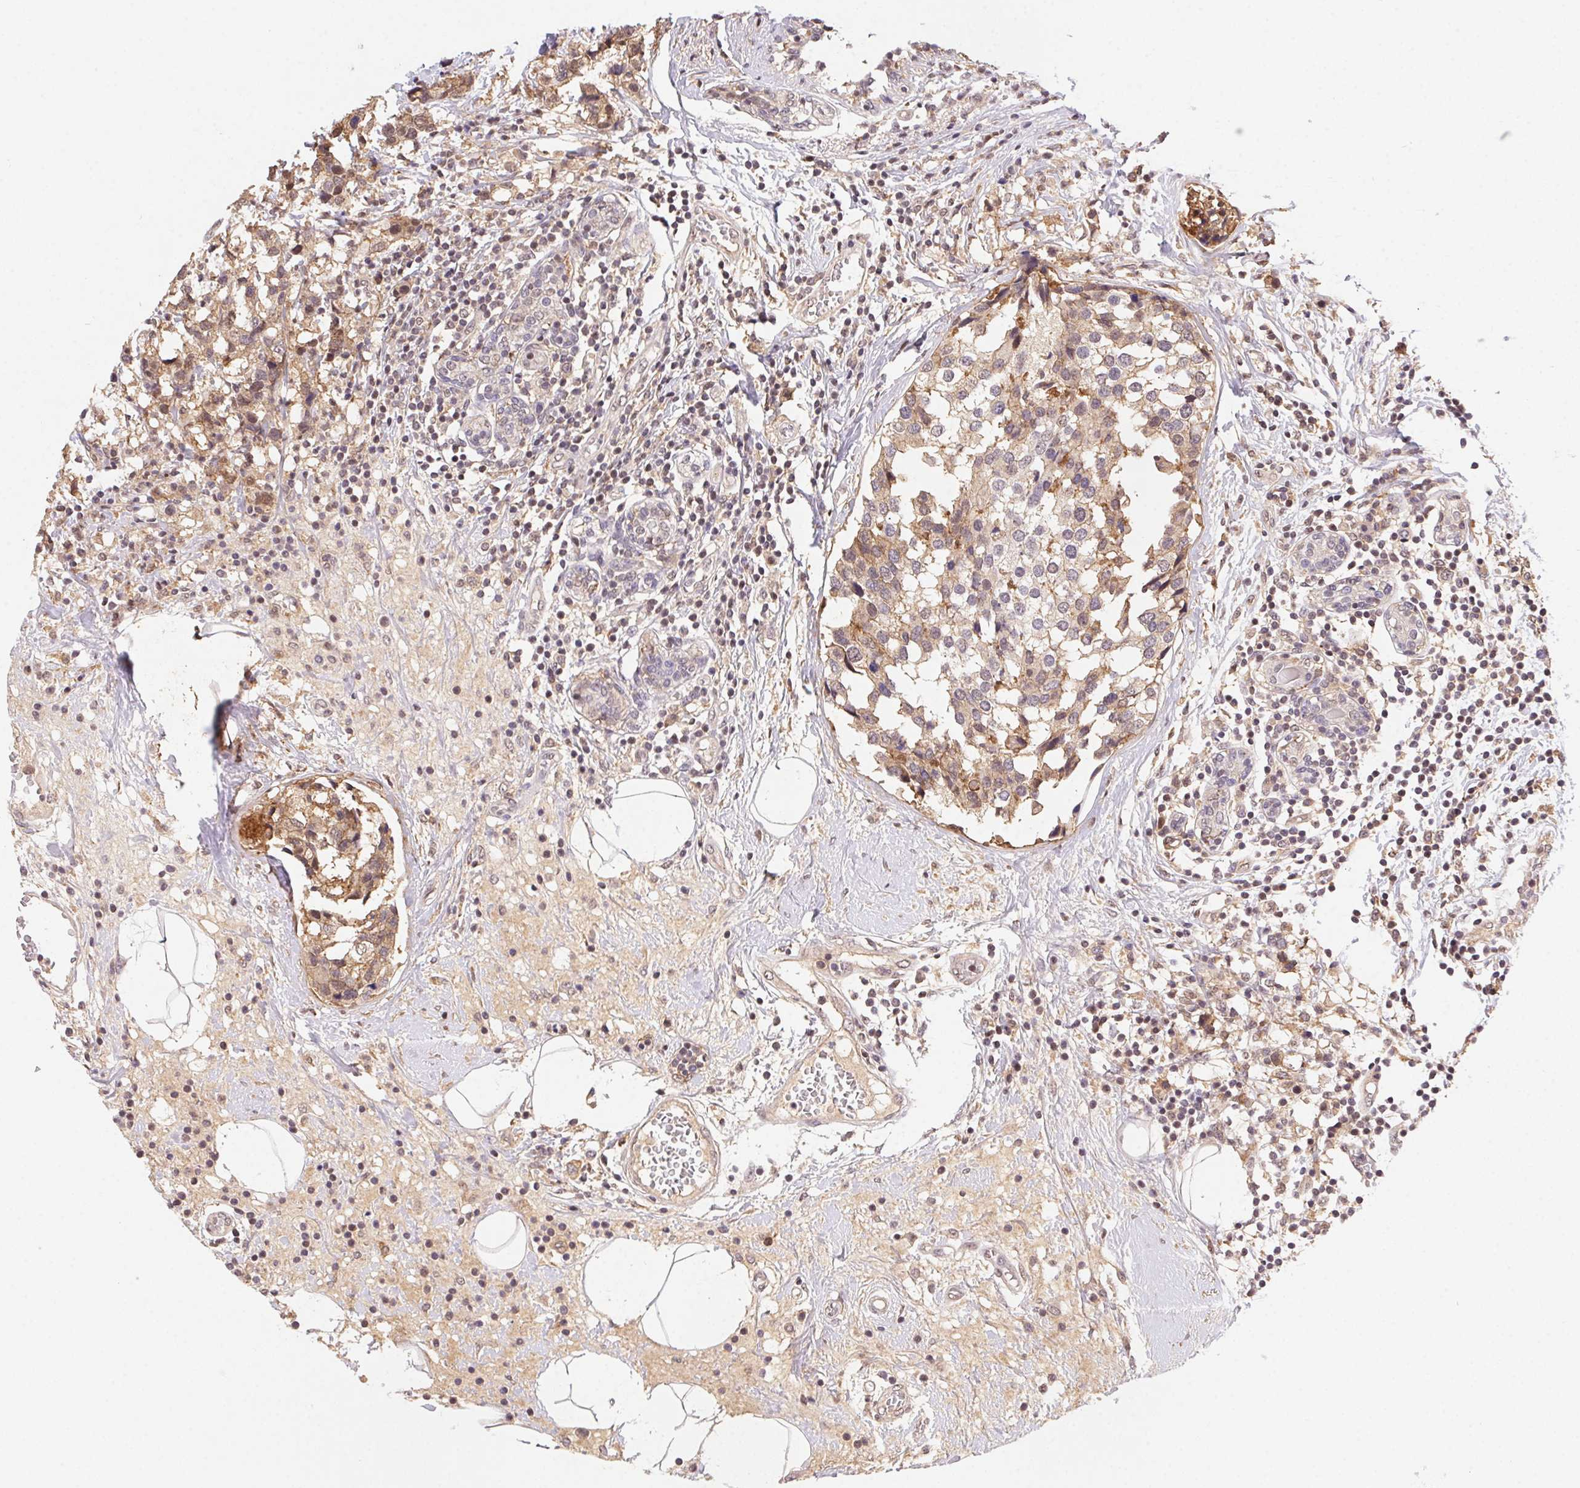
{"staining": {"intensity": "weak", "quantity": ">75%", "location": "cytoplasmic/membranous"}, "tissue": "breast cancer", "cell_type": "Tumor cells", "image_type": "cancer", "snomed": [{"axis": "morphology", "description": "Lobular carcinoma"}, {"axis": "topography", "description": "Breast"}], "caption": "High-magnification brightfield microscopy of breast lobular carcinoma stained with DAB (3,3'-diaminobenzidine) (brown) and counterstained with hematoxylin (blue). tumor cells exhibit weak cytoplasmic/membranous staining is identified in approximately>75% of cells.", "gene": "SLC52A2", "patient": {"sex": "female", "age": 59}}